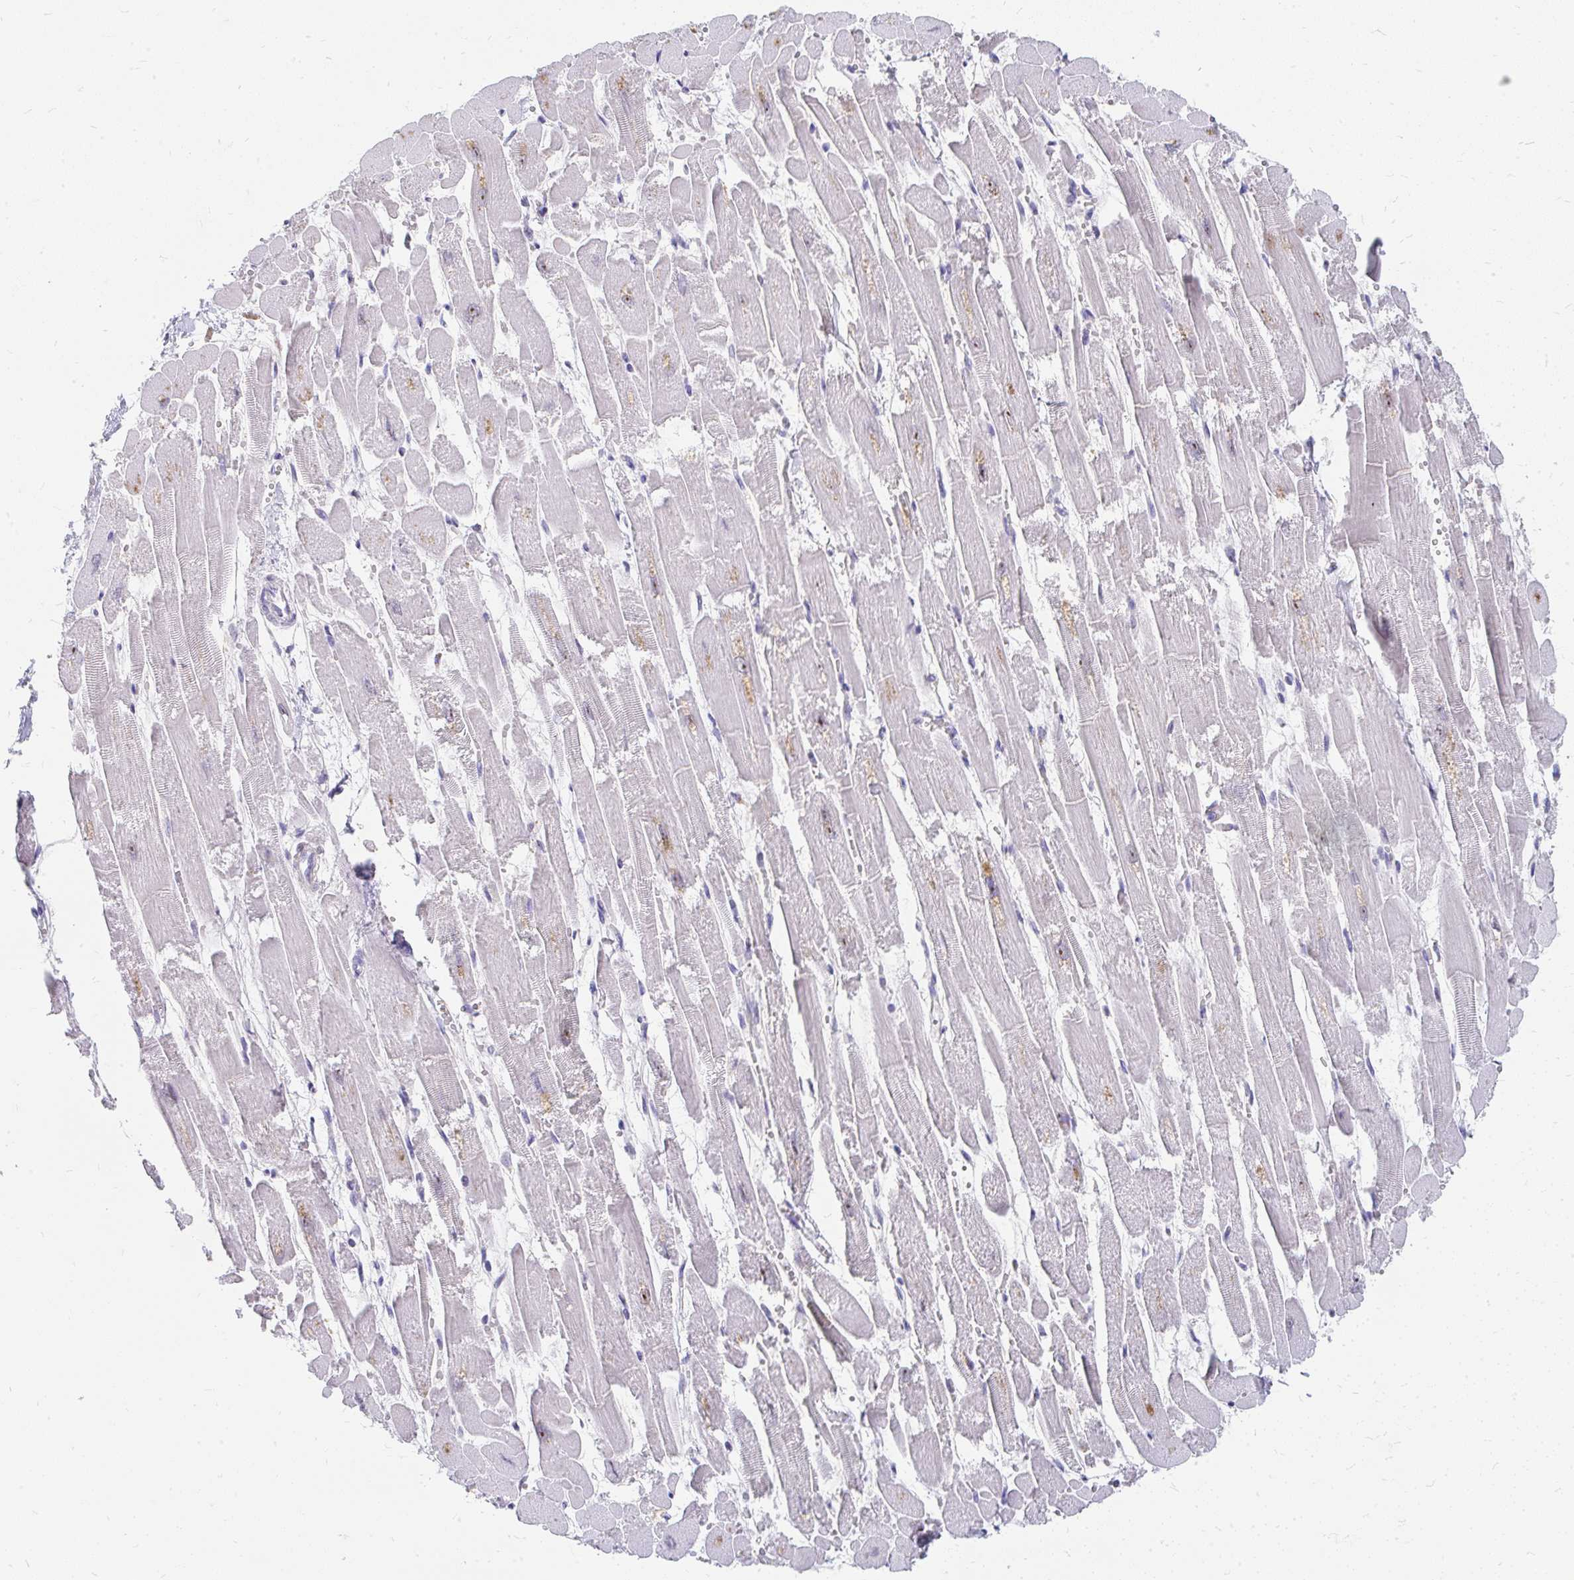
{"staining": {"intensity": "weak", "quantity": "25%-75%", "location": "nuclear"}, "tissue": "heart muscle", "cell_type": "Cardiomyocytes", "image_type": "normal", "snomed": [{"axis": "morphology", "description": "Normal tissue, NOS"}, {"axis": "topography", "description": "Heart"}], "caption": "High-power microscopy captured an immunohistochemistry micrograph of unremarkable heart muscle, revealing weak nuclear positivity in about 25%-75% of cardiomyocytes. The protein of interest is shown in brown color, while the nuclei are stained blue.", "gene": "GTF2H1", "patient": {"sex": "female", "age": 52}}